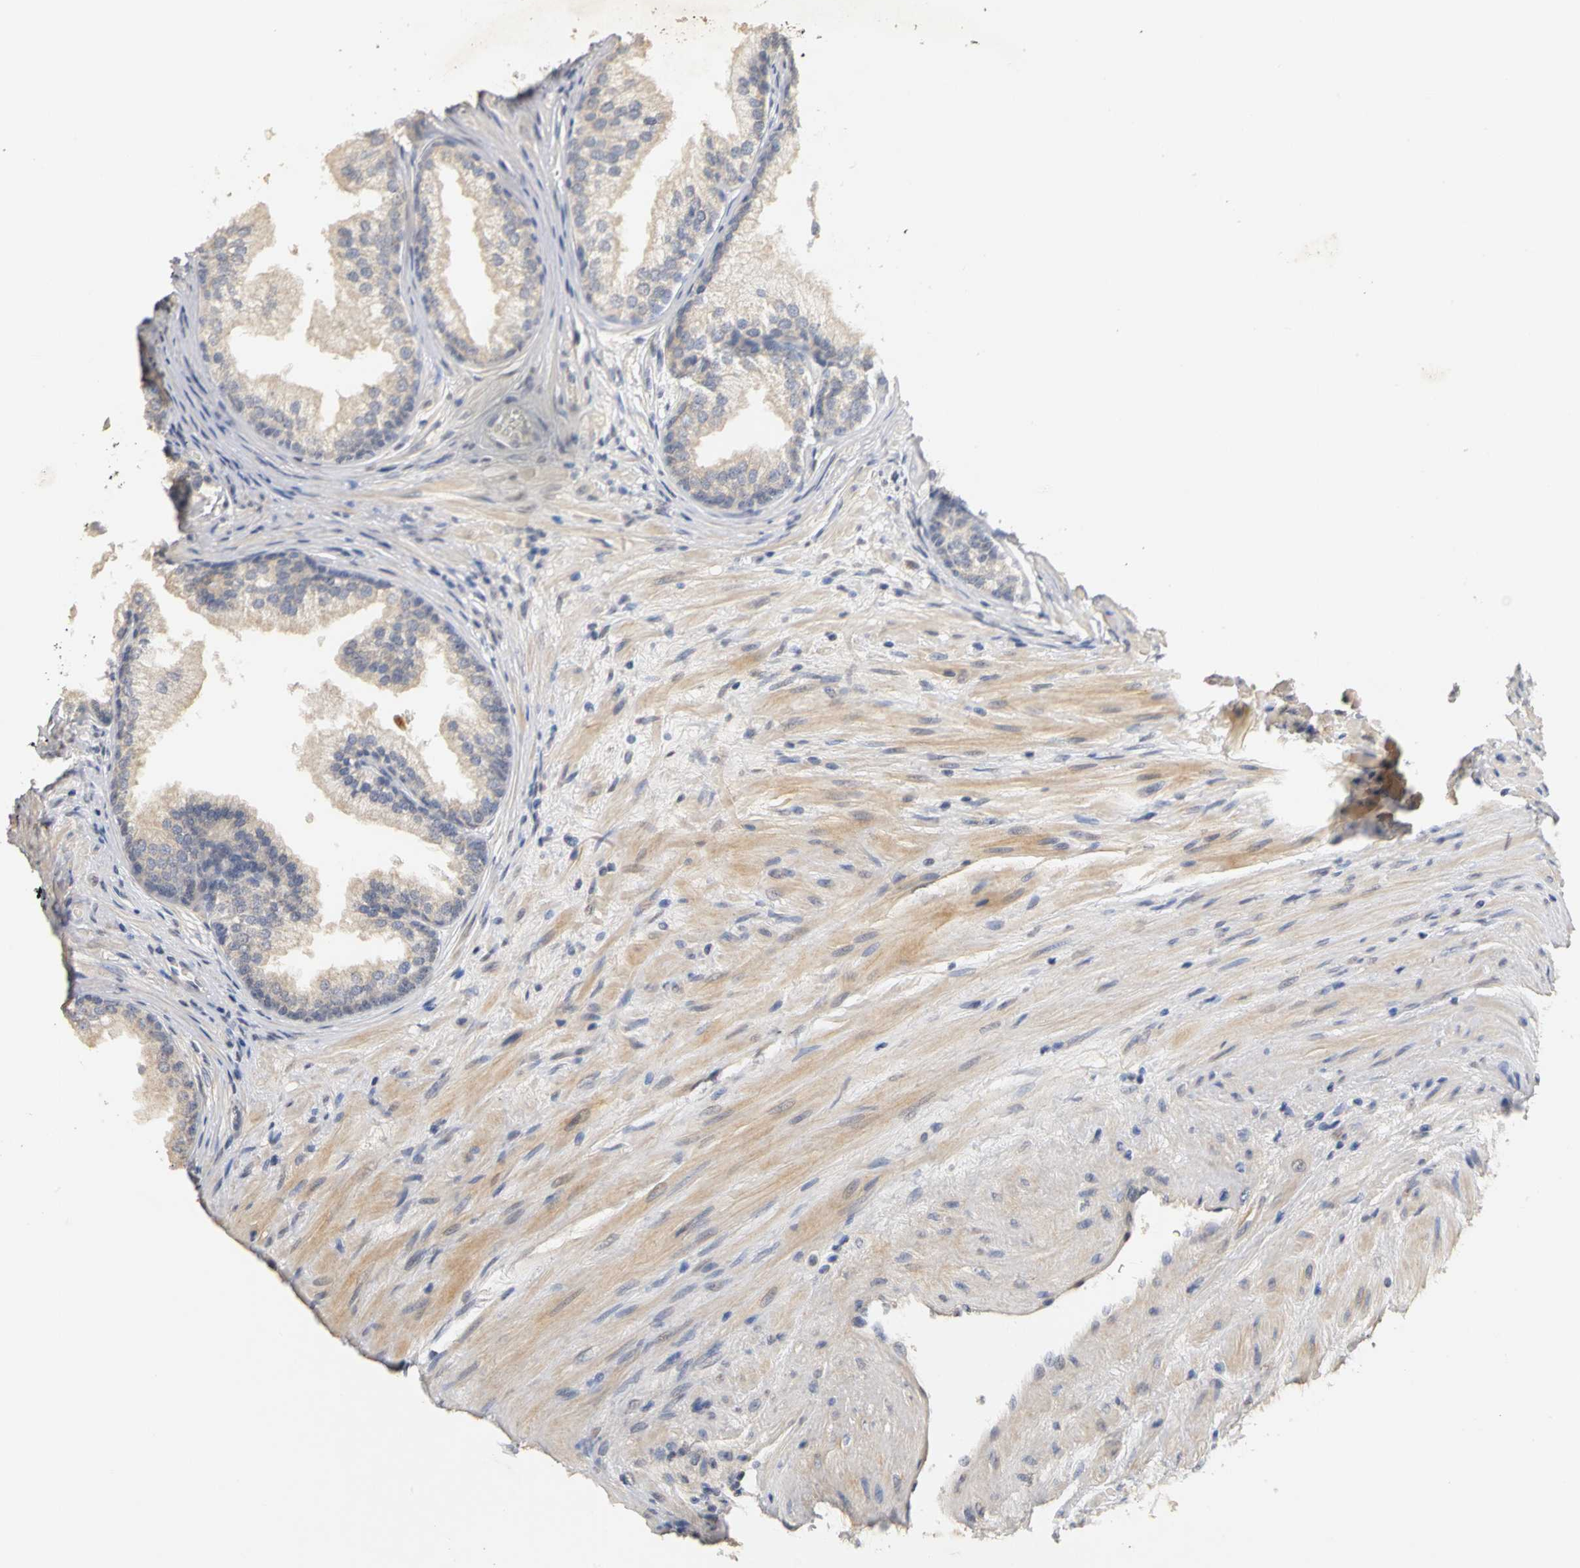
{"staining": {"intensity": "weak", "quantity": ">75%", "location": "cytoplasmic/membranous"}, "tissue": "prostate", "cell_type": "Glandular cells", "image_type": "normal", "snomed": [{"axis": "morphology", "description": "Normal tissue, NOS"}, {"axis": "topography", "description": "Prostate"}], "caption": "This micrograph exhibits immunohistochemistry staining of normal prostate, with low weak cytoplasmic/membranous expression in about >75% of glandular cells.", "gene": "PGR", "patient": {"sex": "male", "age": 76}}